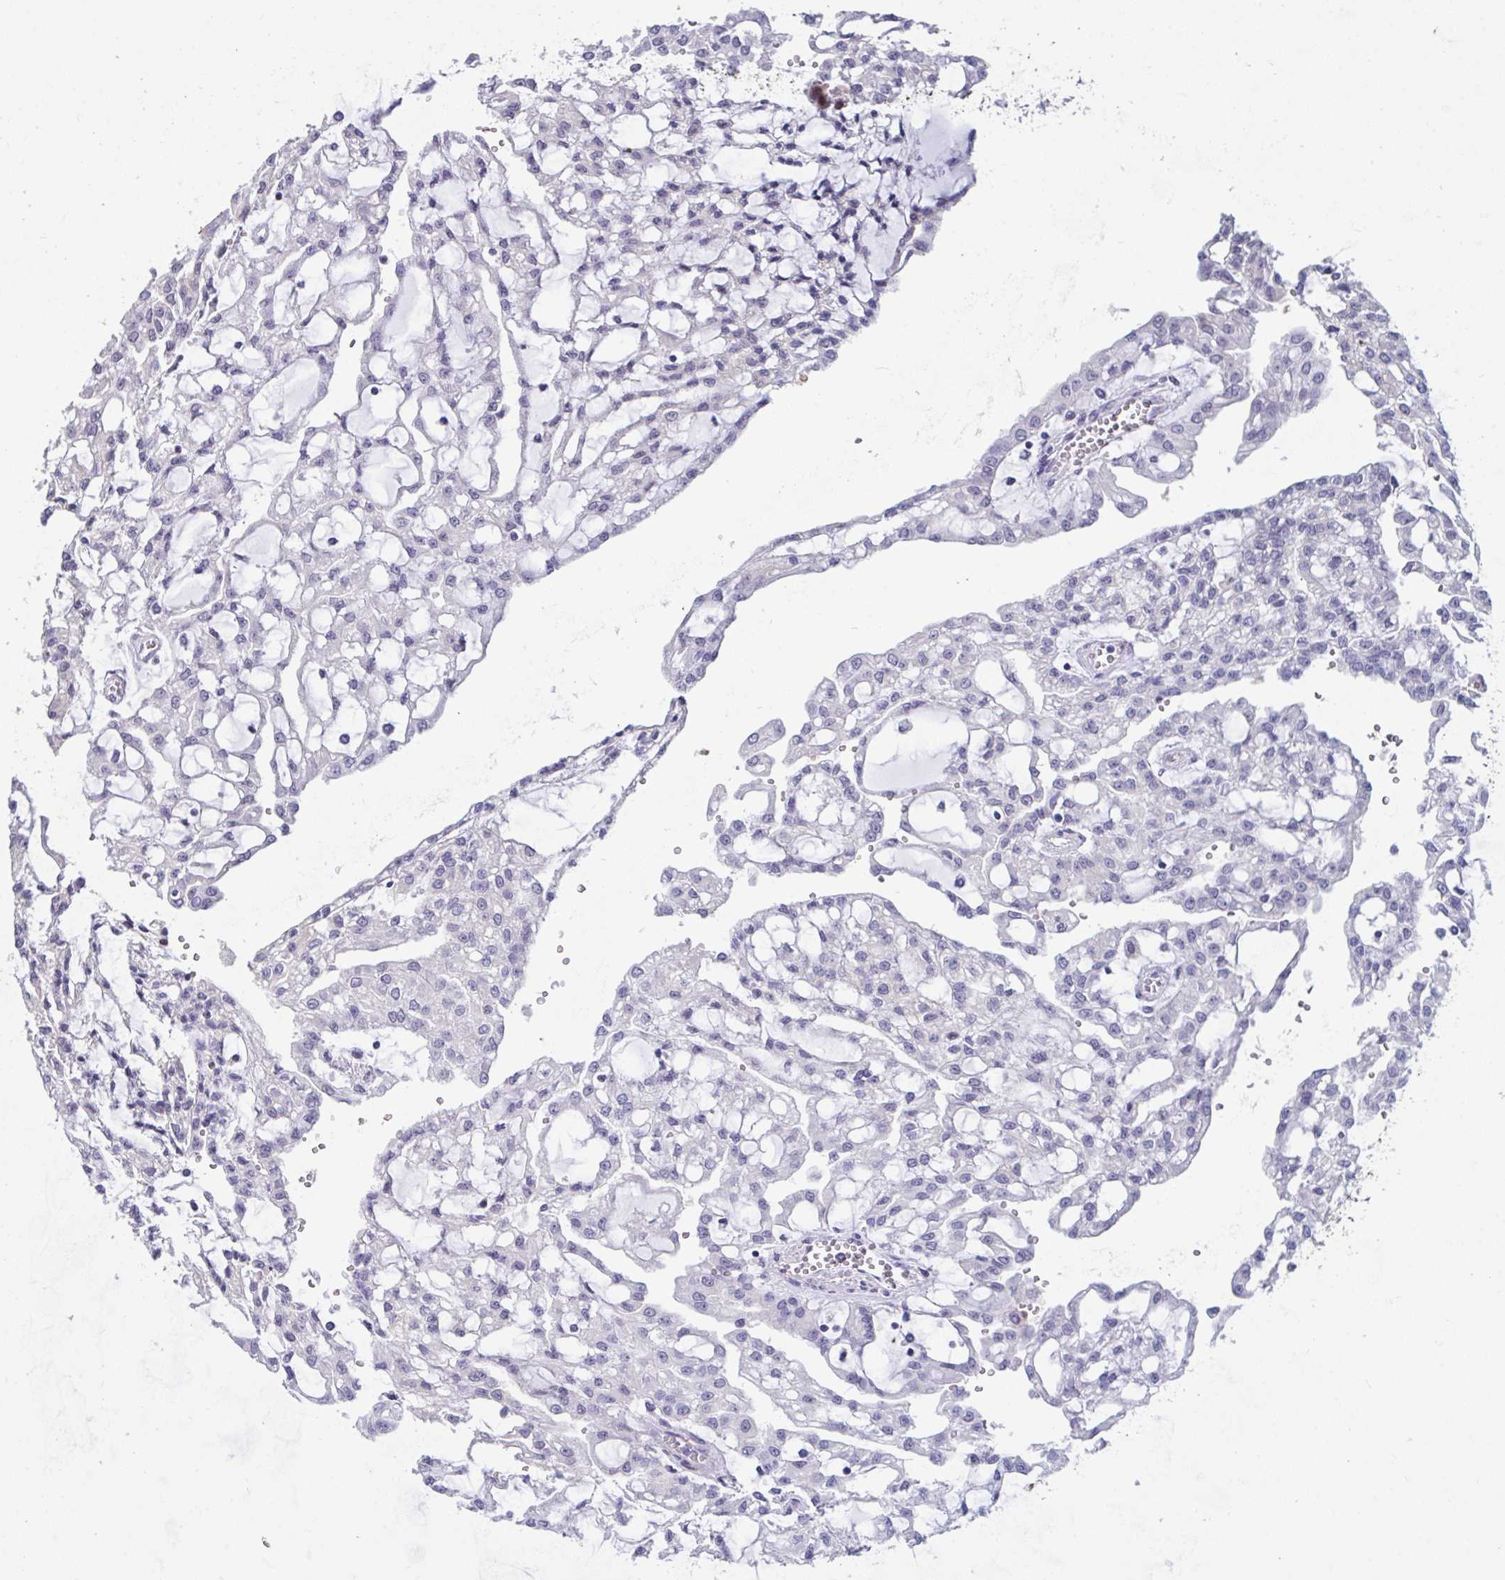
{"staining": {"intensity": "negative", "quantity": "none", "location": "none"}, "tissue": "renal cancer", "cell_type": "Tumor cells", "image_type": "cancer", "snomed": [{"axis": "morphology", "description": "Adenocarcinoma, NOS"}, {"axis": "topography", "description": "Kidney"}], "caption": "Tumor cells are negative for protein expression in human renal cancer.", "gene": "PELI2", "patient": {"sex": "male", "age": 63}}